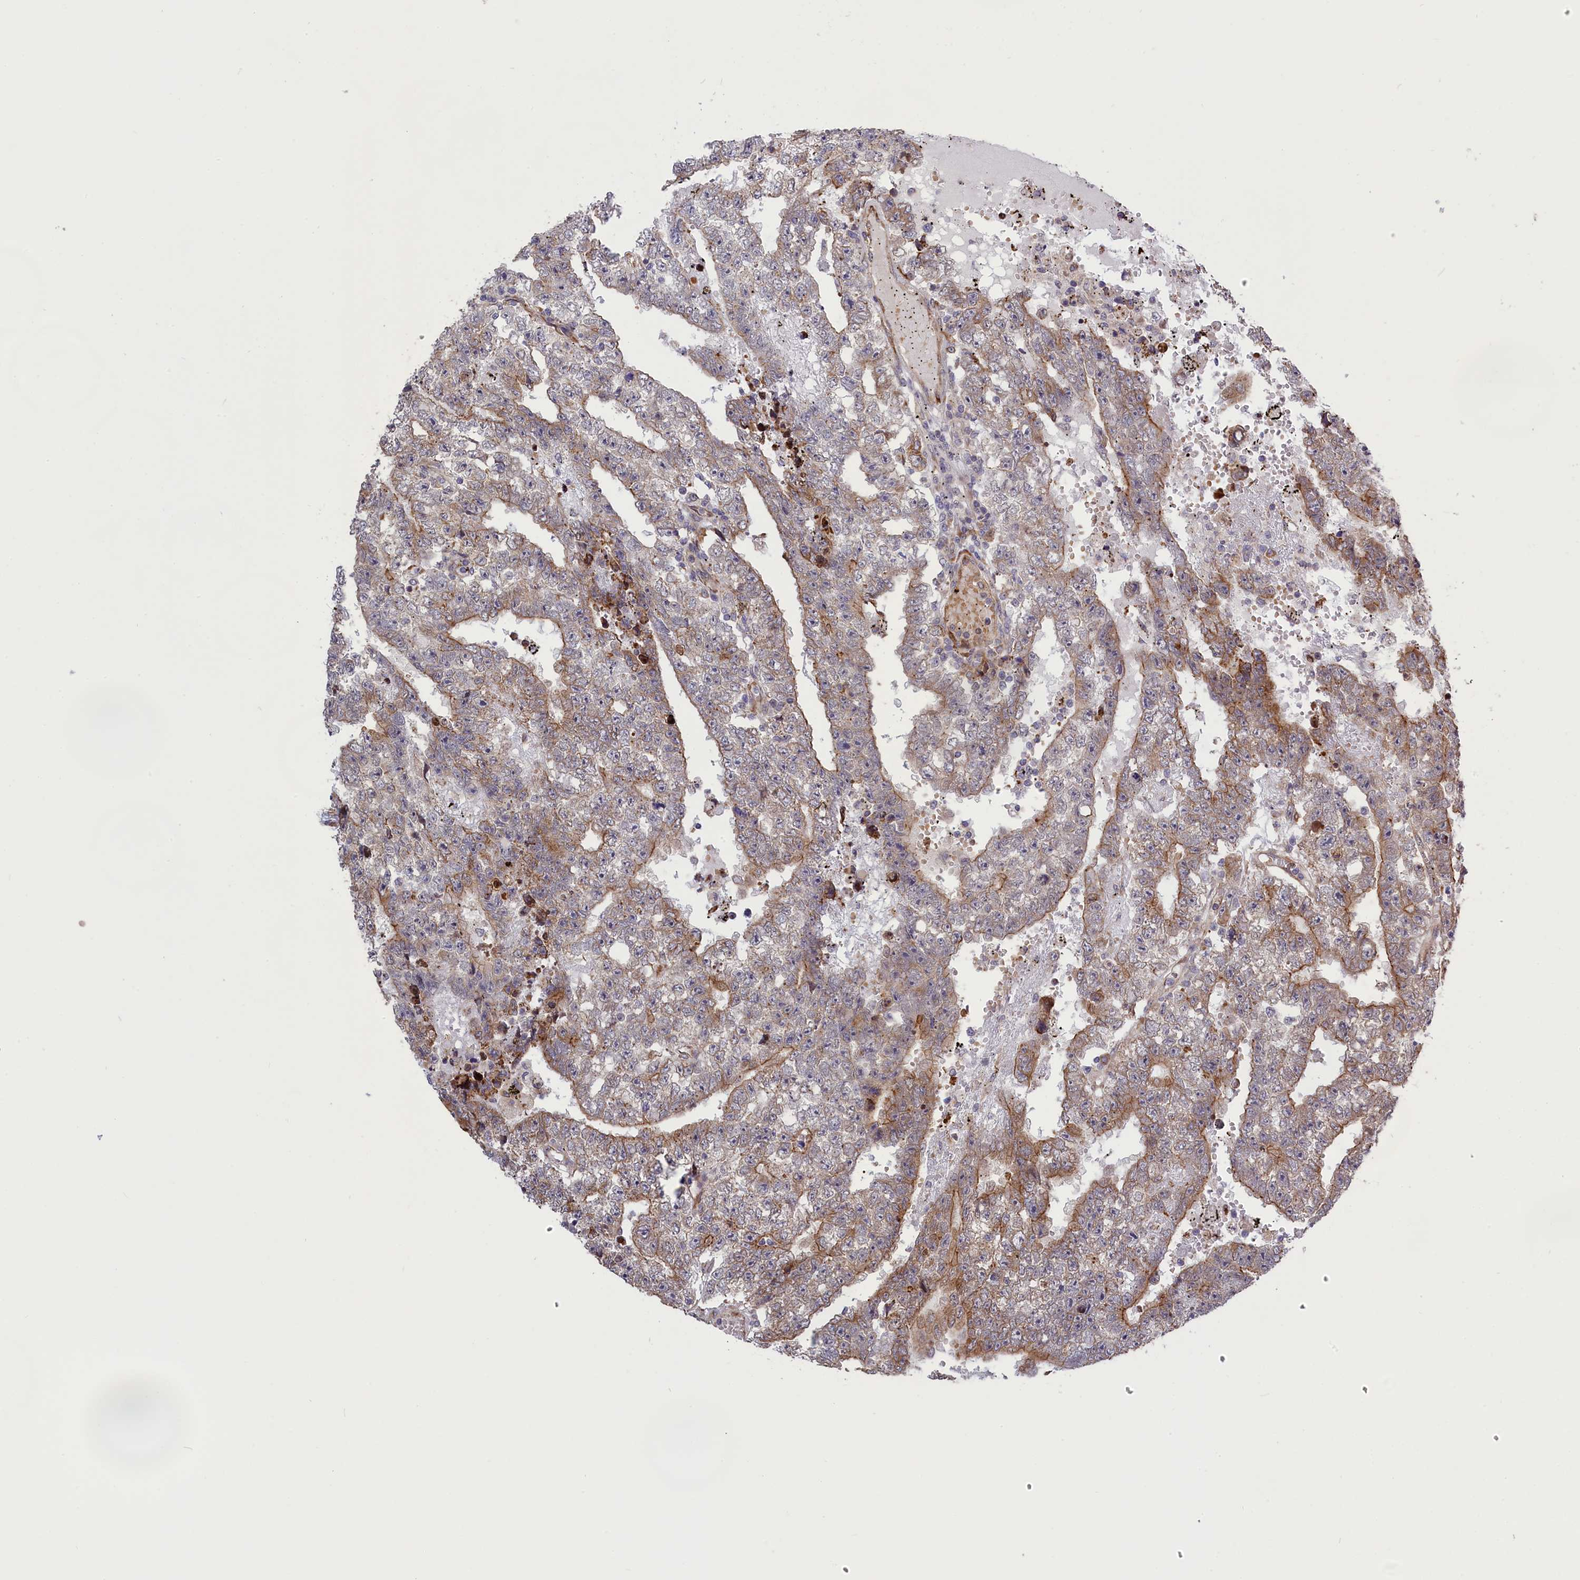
{"staining": {"intensity": "moderate", "quantity": "25%-75%", "location": "cytoplasmic/membranous"}, "tissue": "testis cancer", "cell_type": "Tumor cells", "image_type": "cancer", "snomed": [{"axis": "morphology", "description": "Carcinoma, Embryonal, NOS"}, {"axis": "topography", "description": "Testis"}], "caption": "IHC (DAB (3,3'-diaminobenzidine)) staining of testis cancer (embryonal carcinoma) displays moderate cytoplasmic/membranous protein staining in about 25%-75% of tumor cells. (Brightfield microscopy of DAB IHC at high magnification).", "gene": "DDX60L", "patient": {"sex": "male", "age": 25}}